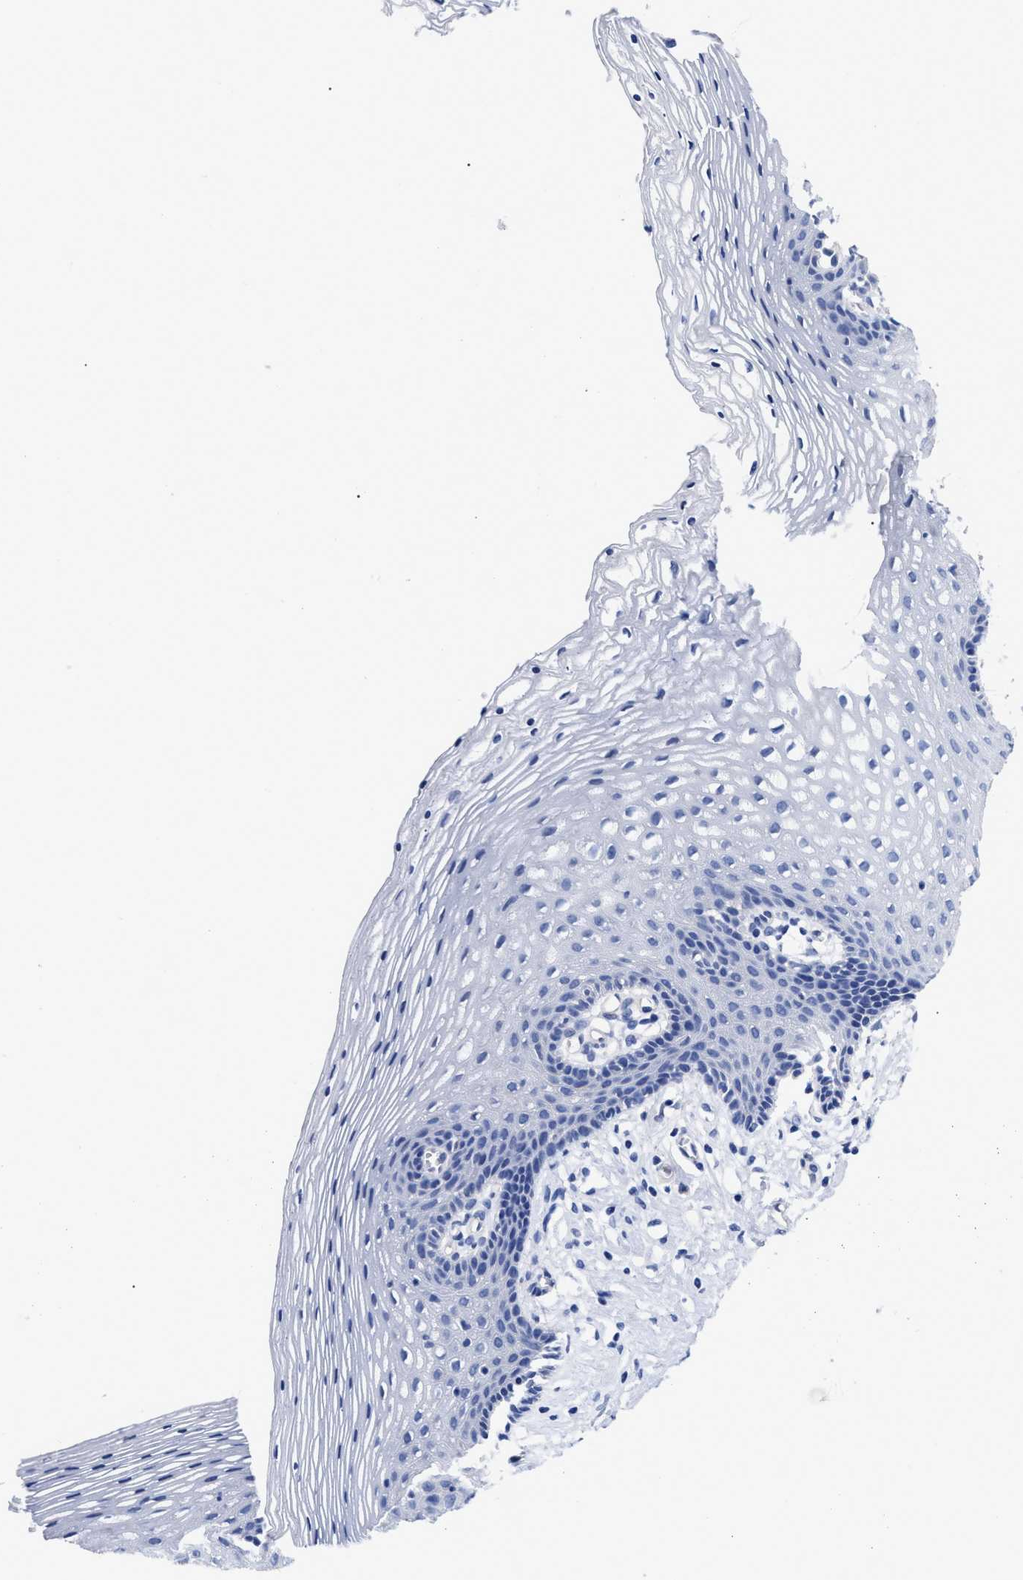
{"staining": {"intensity": "negative", "quantity": "none", "location": "none"}, "tissue": "vagina", "cell_type": "Squamous epithelial cells", "image_type": "normal", "snomed": [{"axis": "morphology", "description": "Normal tissue, NOS"}, {"axis": "topography", "description": "Vagina"}], "caption": "There is no significant expression in squamous epithelial cells of vagina.", "gene": "IRAG2", "patient": {"sex": "female", "age": 32}}